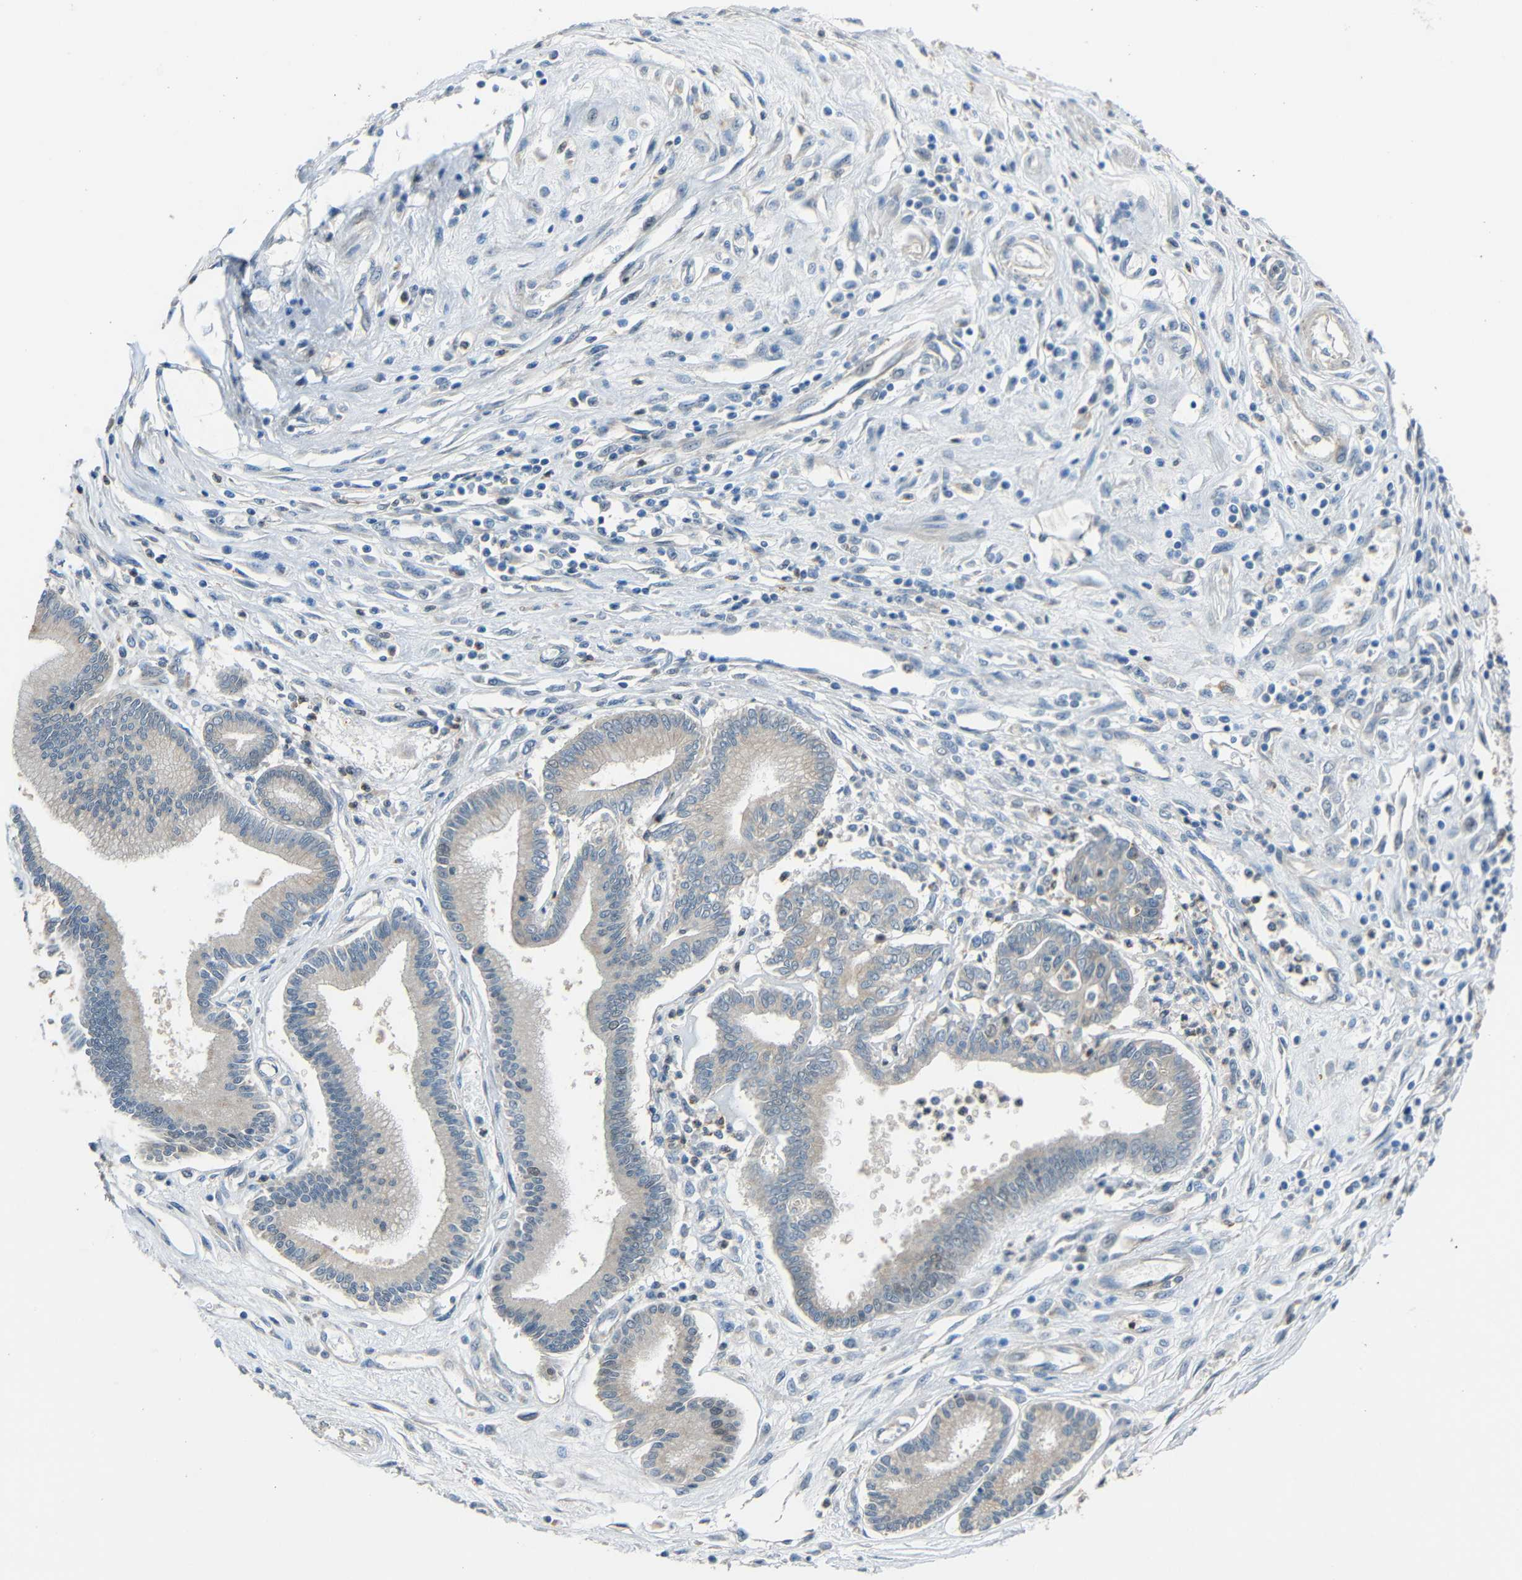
{"staining": {"intensity": "weak", "quantity": "<25%", "location": "cytoplasmic/membranous"}, "tissue": "pancreatic cancer", "cell_type": "Tumor cells", "image_type": "cancer", "snomed": [{"axis": "morphology", "description": "Adenocarcinoma, NOS"}, {"axis": "topography", "description": "Pancreas"}], "caption": "A high-resolution image shows IHC staining of pancreatic adenocarcinoma, which reveals no significant staining in tumor cells.", "gene": "STBD1", "patient": {"sex": "male", "age": 56}}